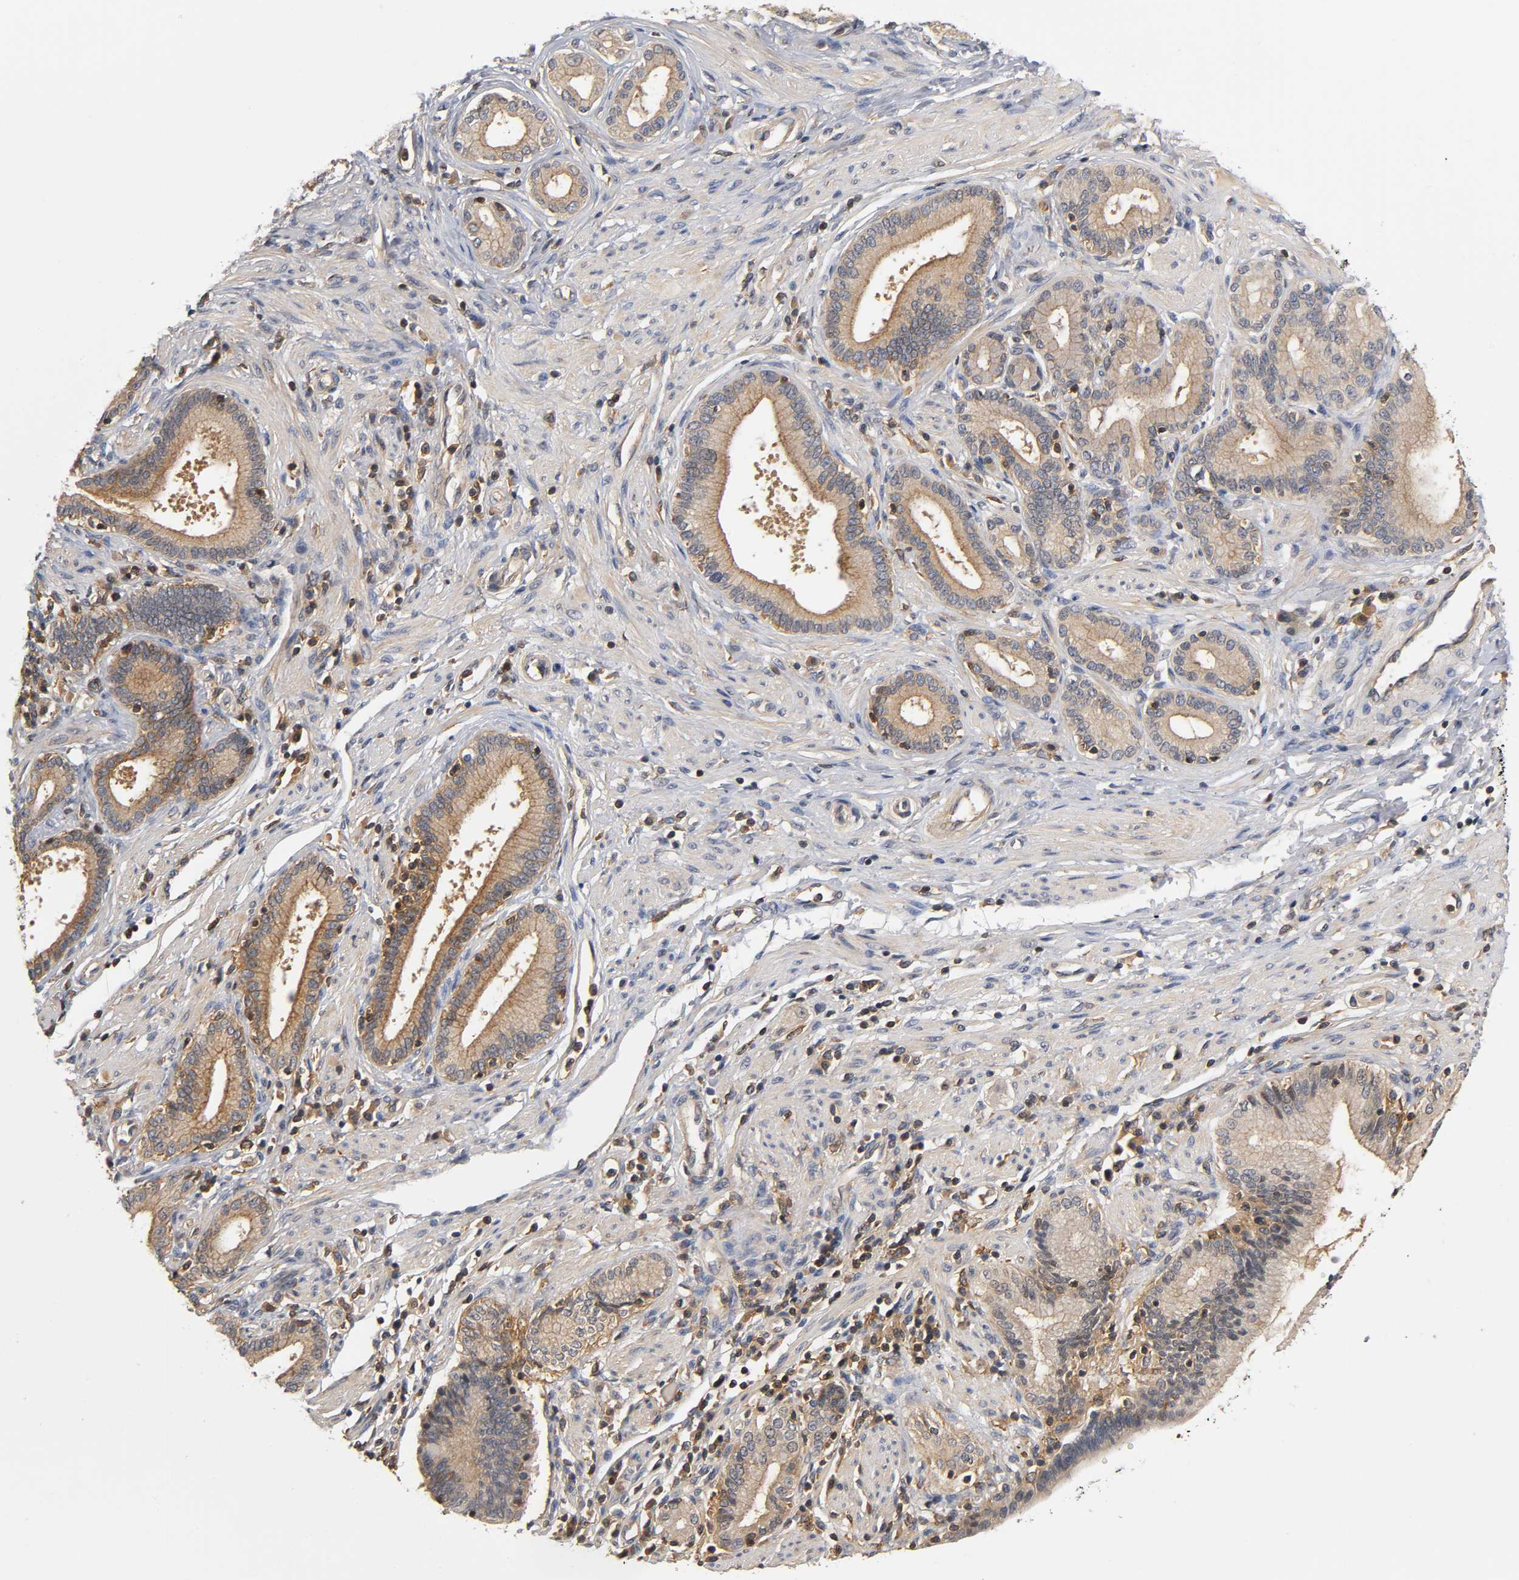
{"staining": {"intensity": "moderate", "quantity": ">75%", "location": "cytoplasmic/membranous"}, "tissue": "pancreatic cancer", "cell_type": "Tumor cells", "image_type": "cancer", "snomed": [{"axis": "morphology", "description": "Adenocarcinoma, NOS"}, {"axis": "topography", "description": "Pancreas"}], "caption": "Immunohistochemical staining of pancreatic cancer (adenocarcinoma) demonstrates moderate cytoplasmic/membranous protein staining in about >75% of tumor cells.", "gene": "ACTR2", "patient": {"sex": "female", "age": 48}}